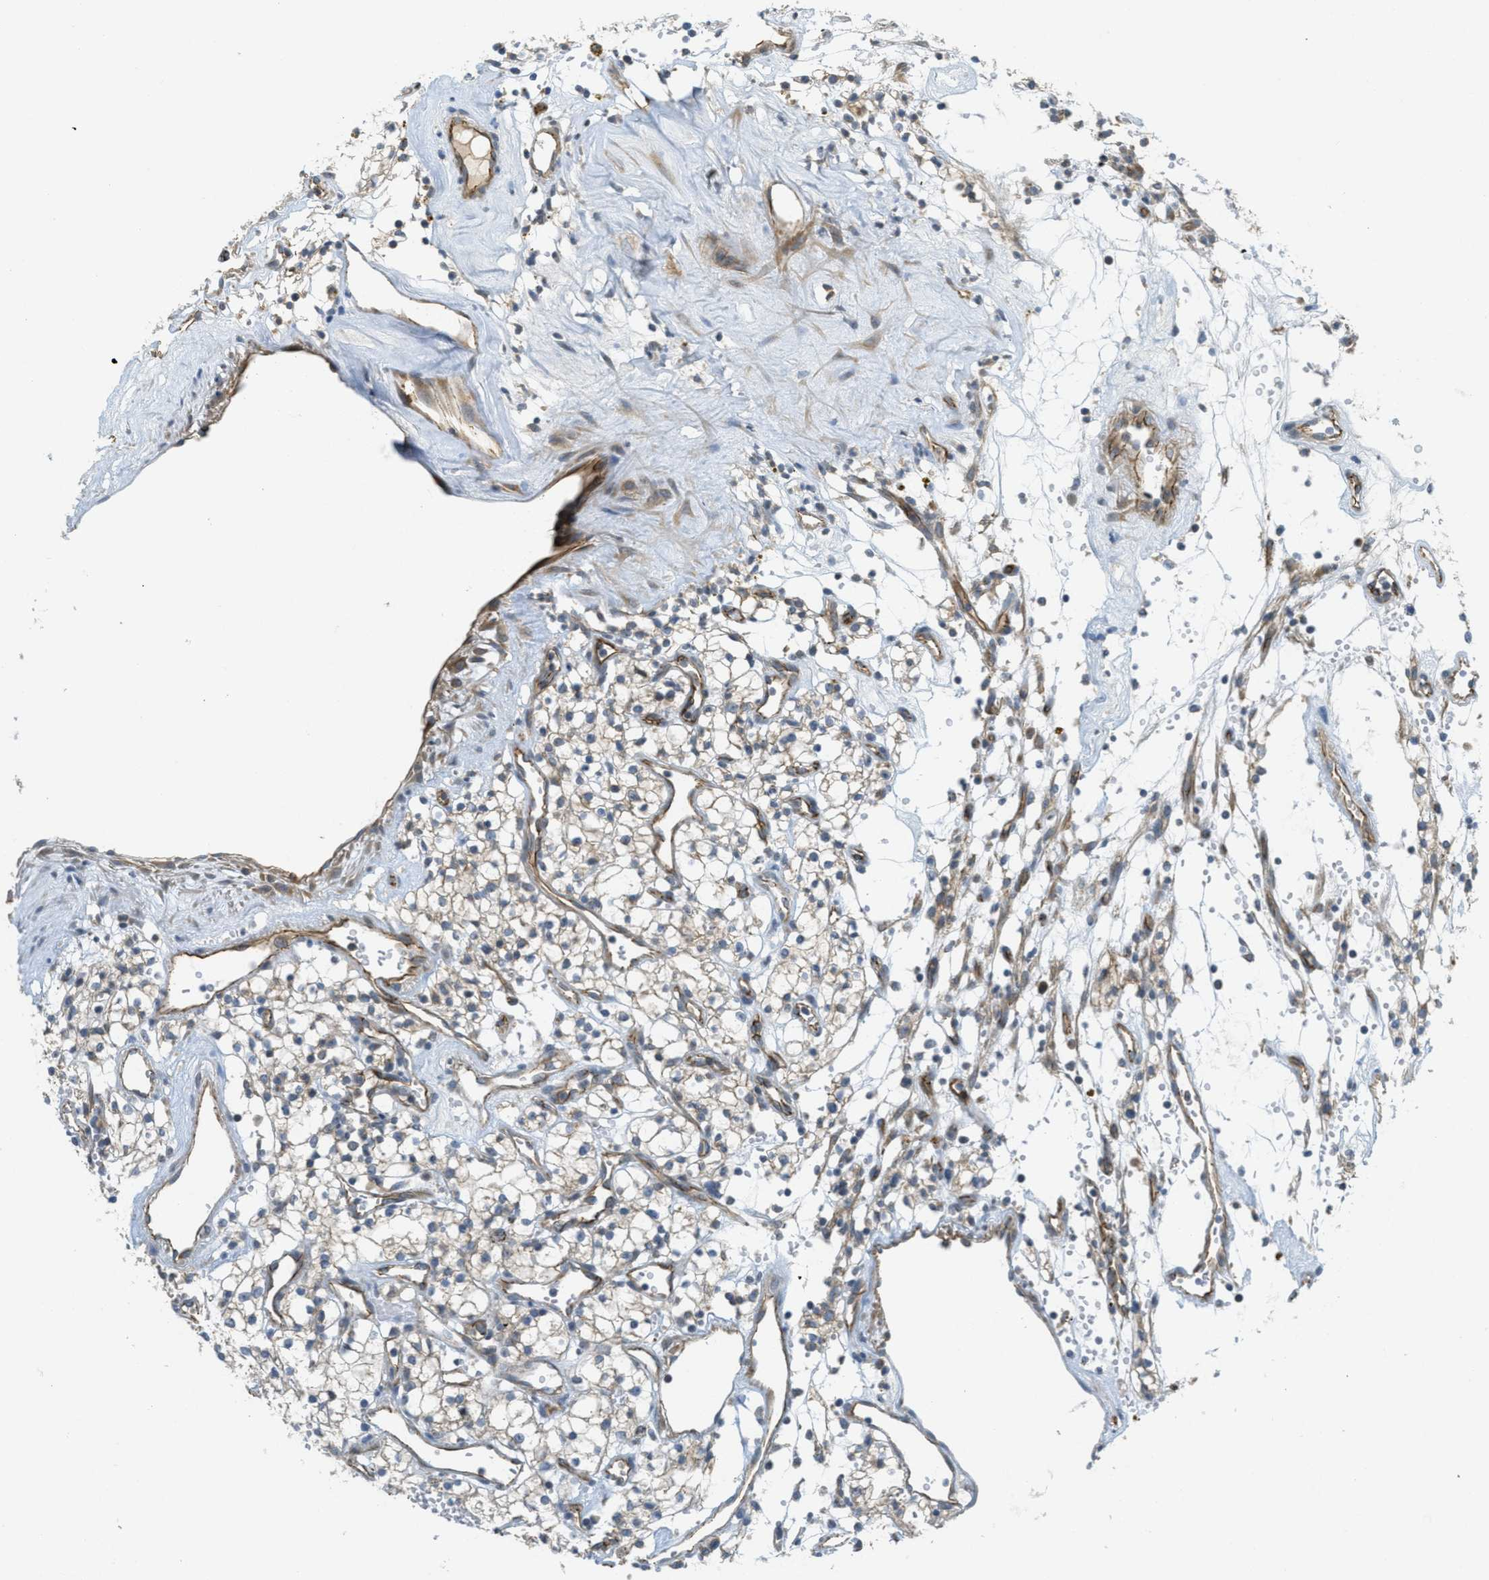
{"staining": {"intensity": "weak", "quantity": "<25%", "location": "cytoplasmic/membranous"}, "tissue": "renal cancer", "cell_type": "Tumor cells", "image_type": "cancer", "snomed": [{"axis": "morphology", "description": "Adenocarcinoma, NOS"}, {"axis": "topography", "description": "Kidney"}], "caption": "Renal cancer (adenocarcinoma) stained for a protein using IHC exhibits no staining tumor cells.", "gene": "JCAD", "patient": {"sex": "male", "age": 59}}